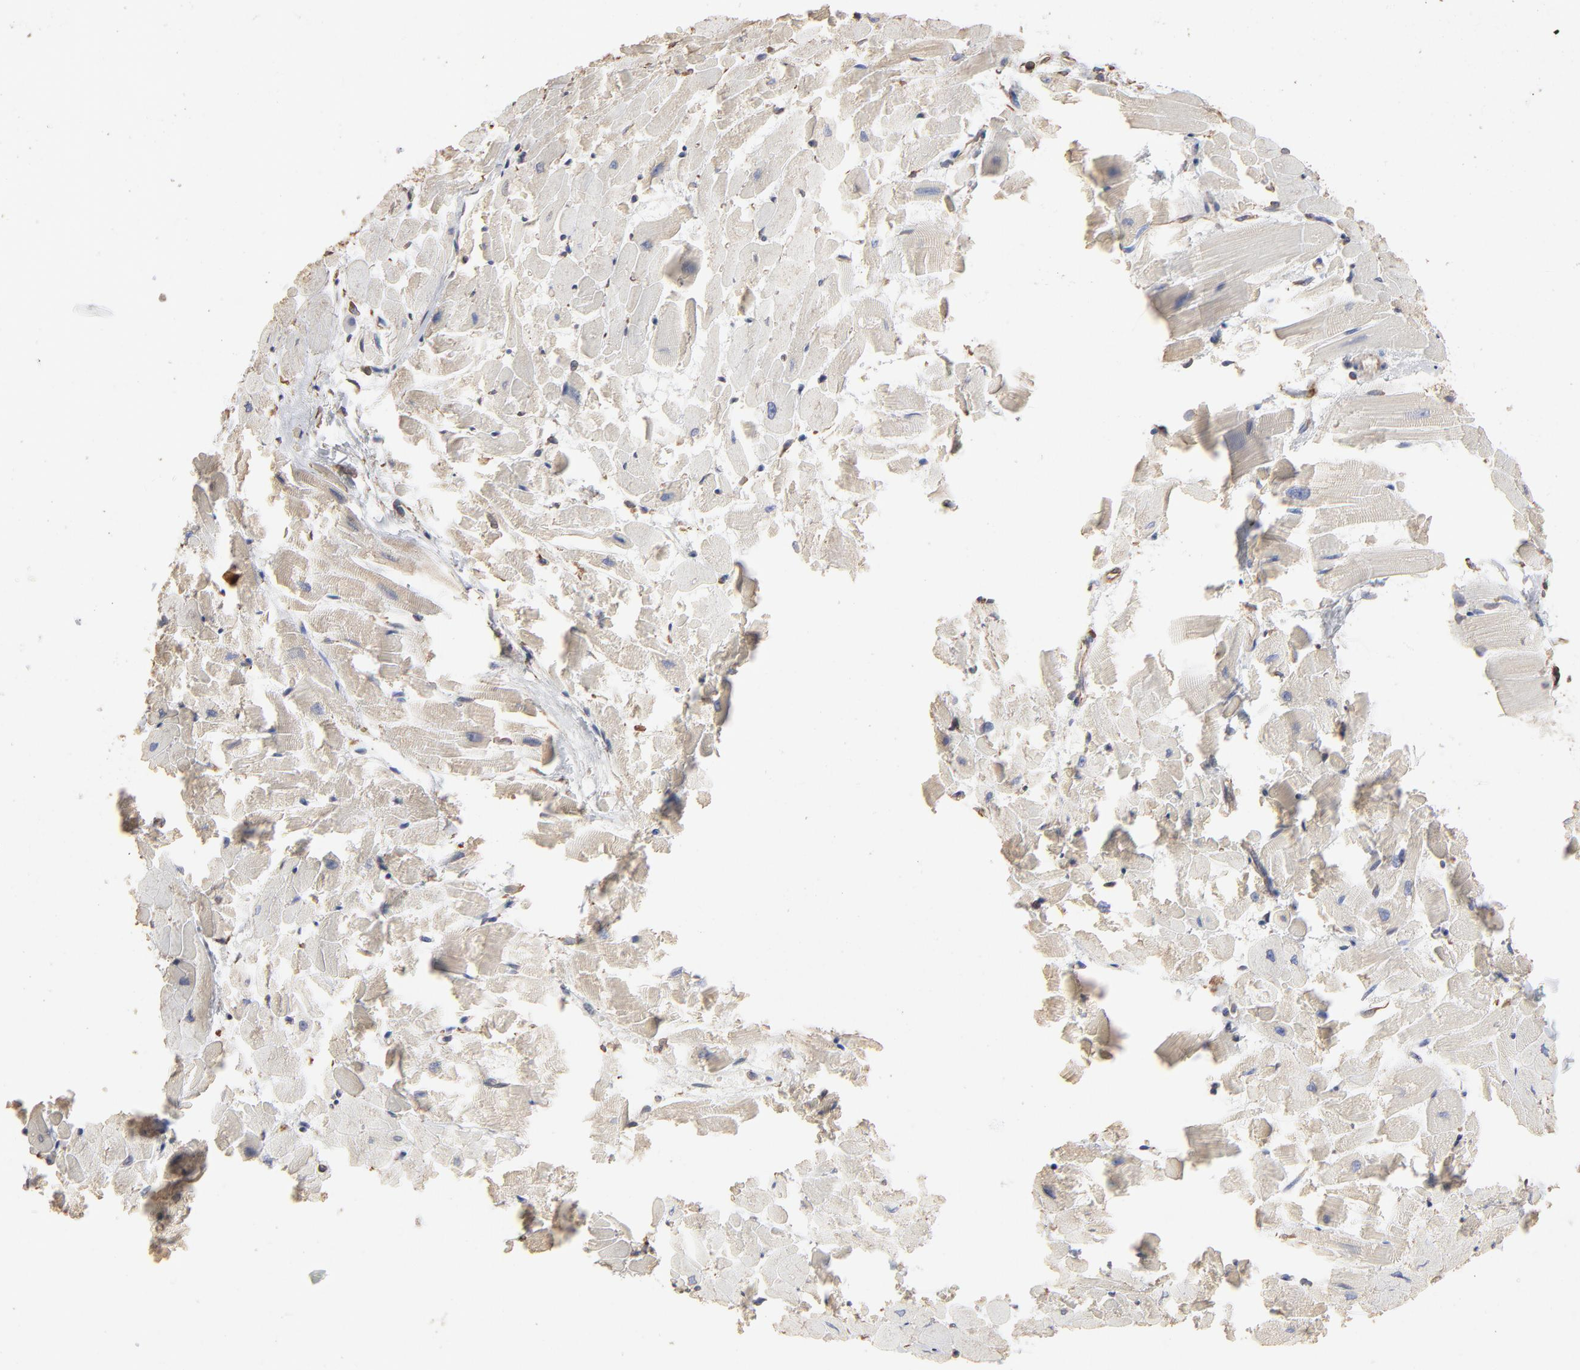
{"staining": {"intensity": "negative", "quantity": "none", "location": "none"}, "tissue": "heart muscle", "cell_type": "Cardiomyocytes", "image_type": "normal", "snomed": [{"axis": "morphology", "description": "Normal tissue, NOS"}, {"axis": "topography", "description": "Heart"}], "caption": "Heart muscle stained for a protein using IHC shows no expression cardiomyocytes.", "gene": "PDIA3", "patient": {"sex": "female", "age": 19}}